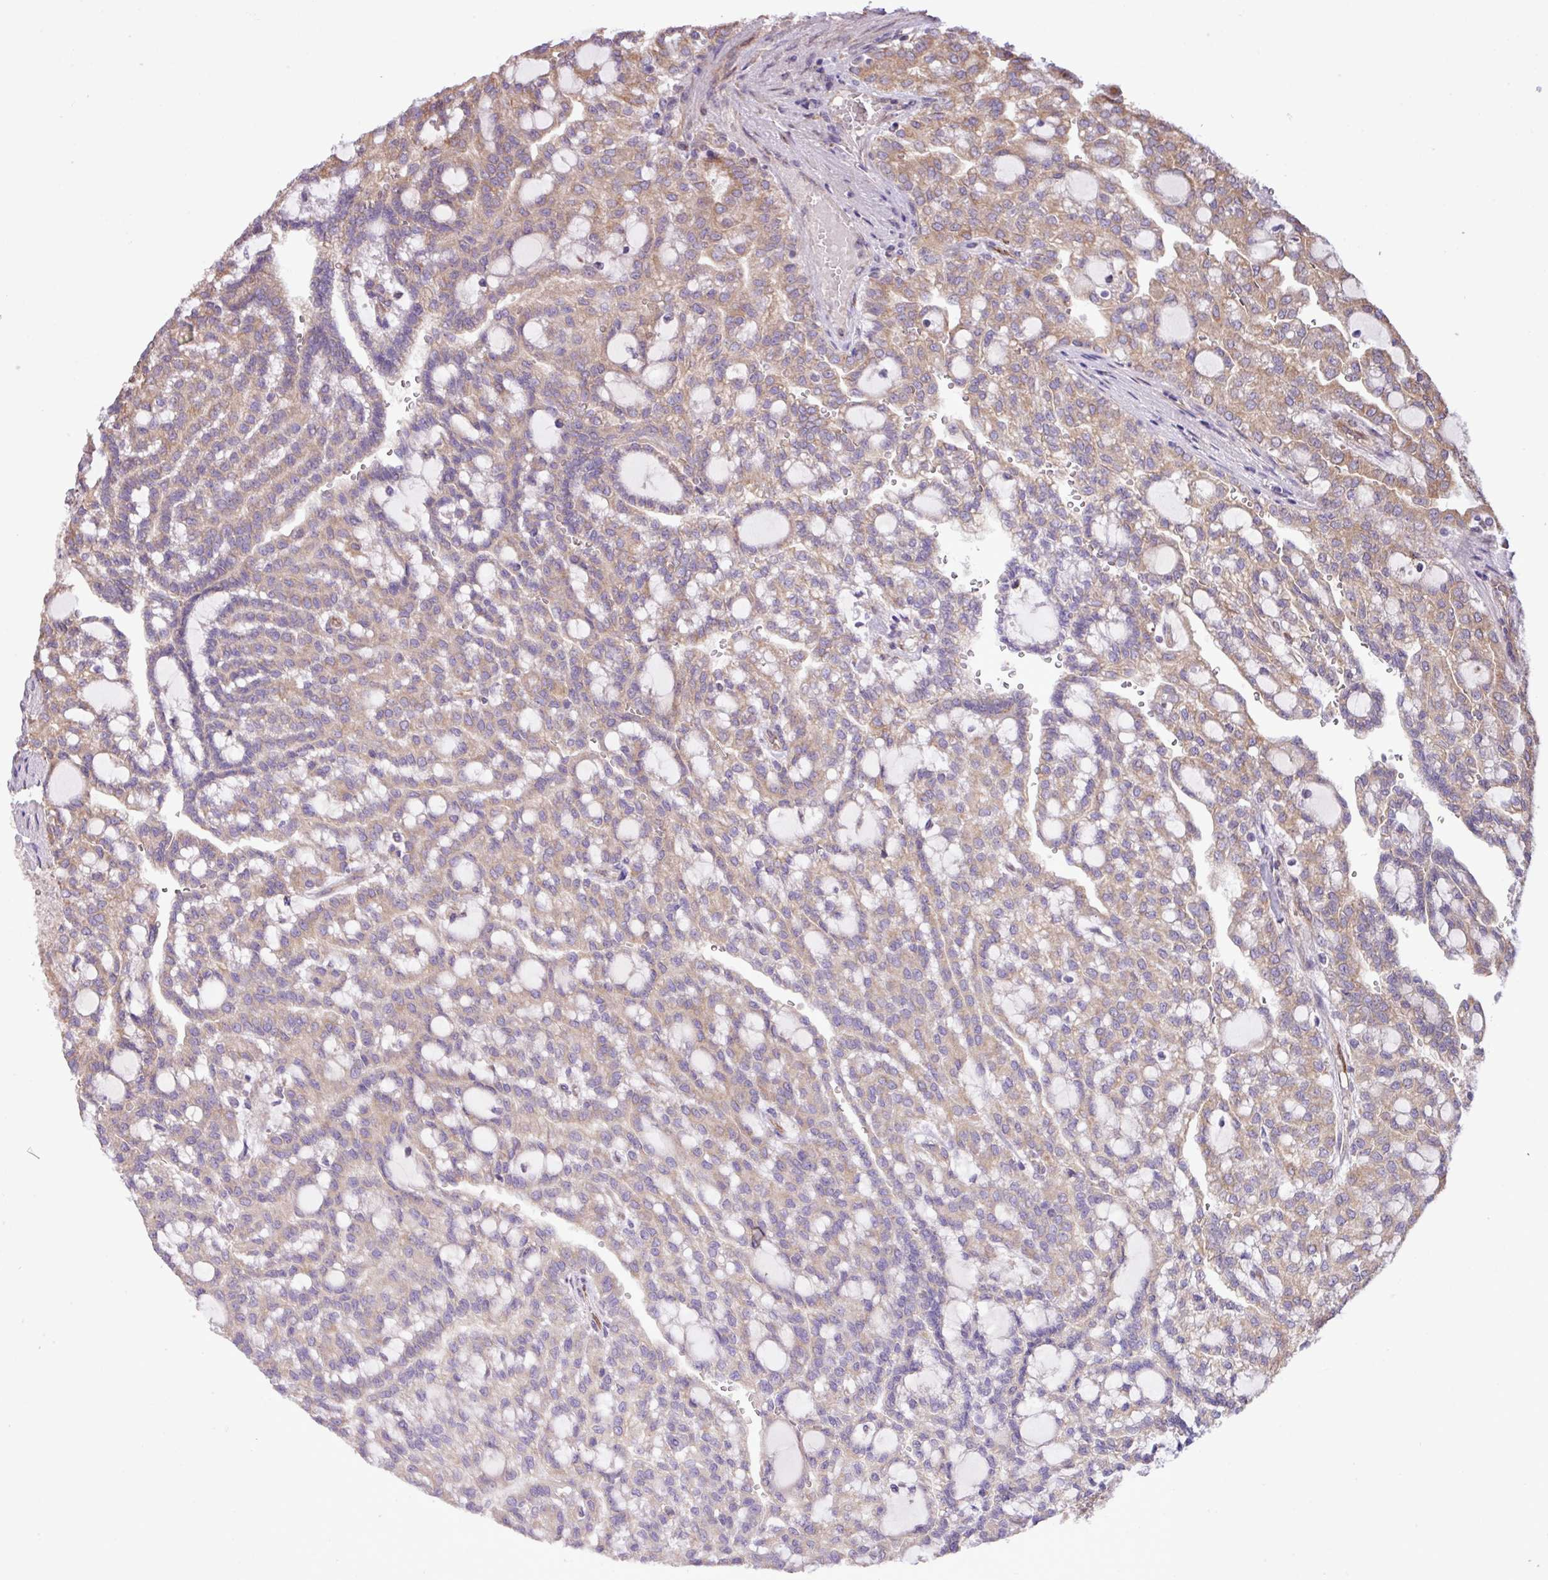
{"staining": {"intensity": "moderate", "quantity": "25%-75%", "location": "cytoplasmic/membranous"}, "tissue": "renal cancer", "cell_type": "Tumor cells", "image_type": "cancer", "snomed": [{"axis": "morphology", "description": "Adenocarcinoma, NOS"}, {"axis": "topography", "description": "Kidney"}], "caption": "Immunohistochemistry staining of renal cancer, which exhibits medium levels of moderate cytoplasmic/membranous expression in approximately 25%-75% of tumor cells indicating moderate cytoplasmic/membranous protein expression. The staining was performed using DAB (brown) for protein detection and nuclei were counterstained in hematoxylin (blue).", "gene": "MEGF6", "patient": {"sex": "male", "age": 63}}